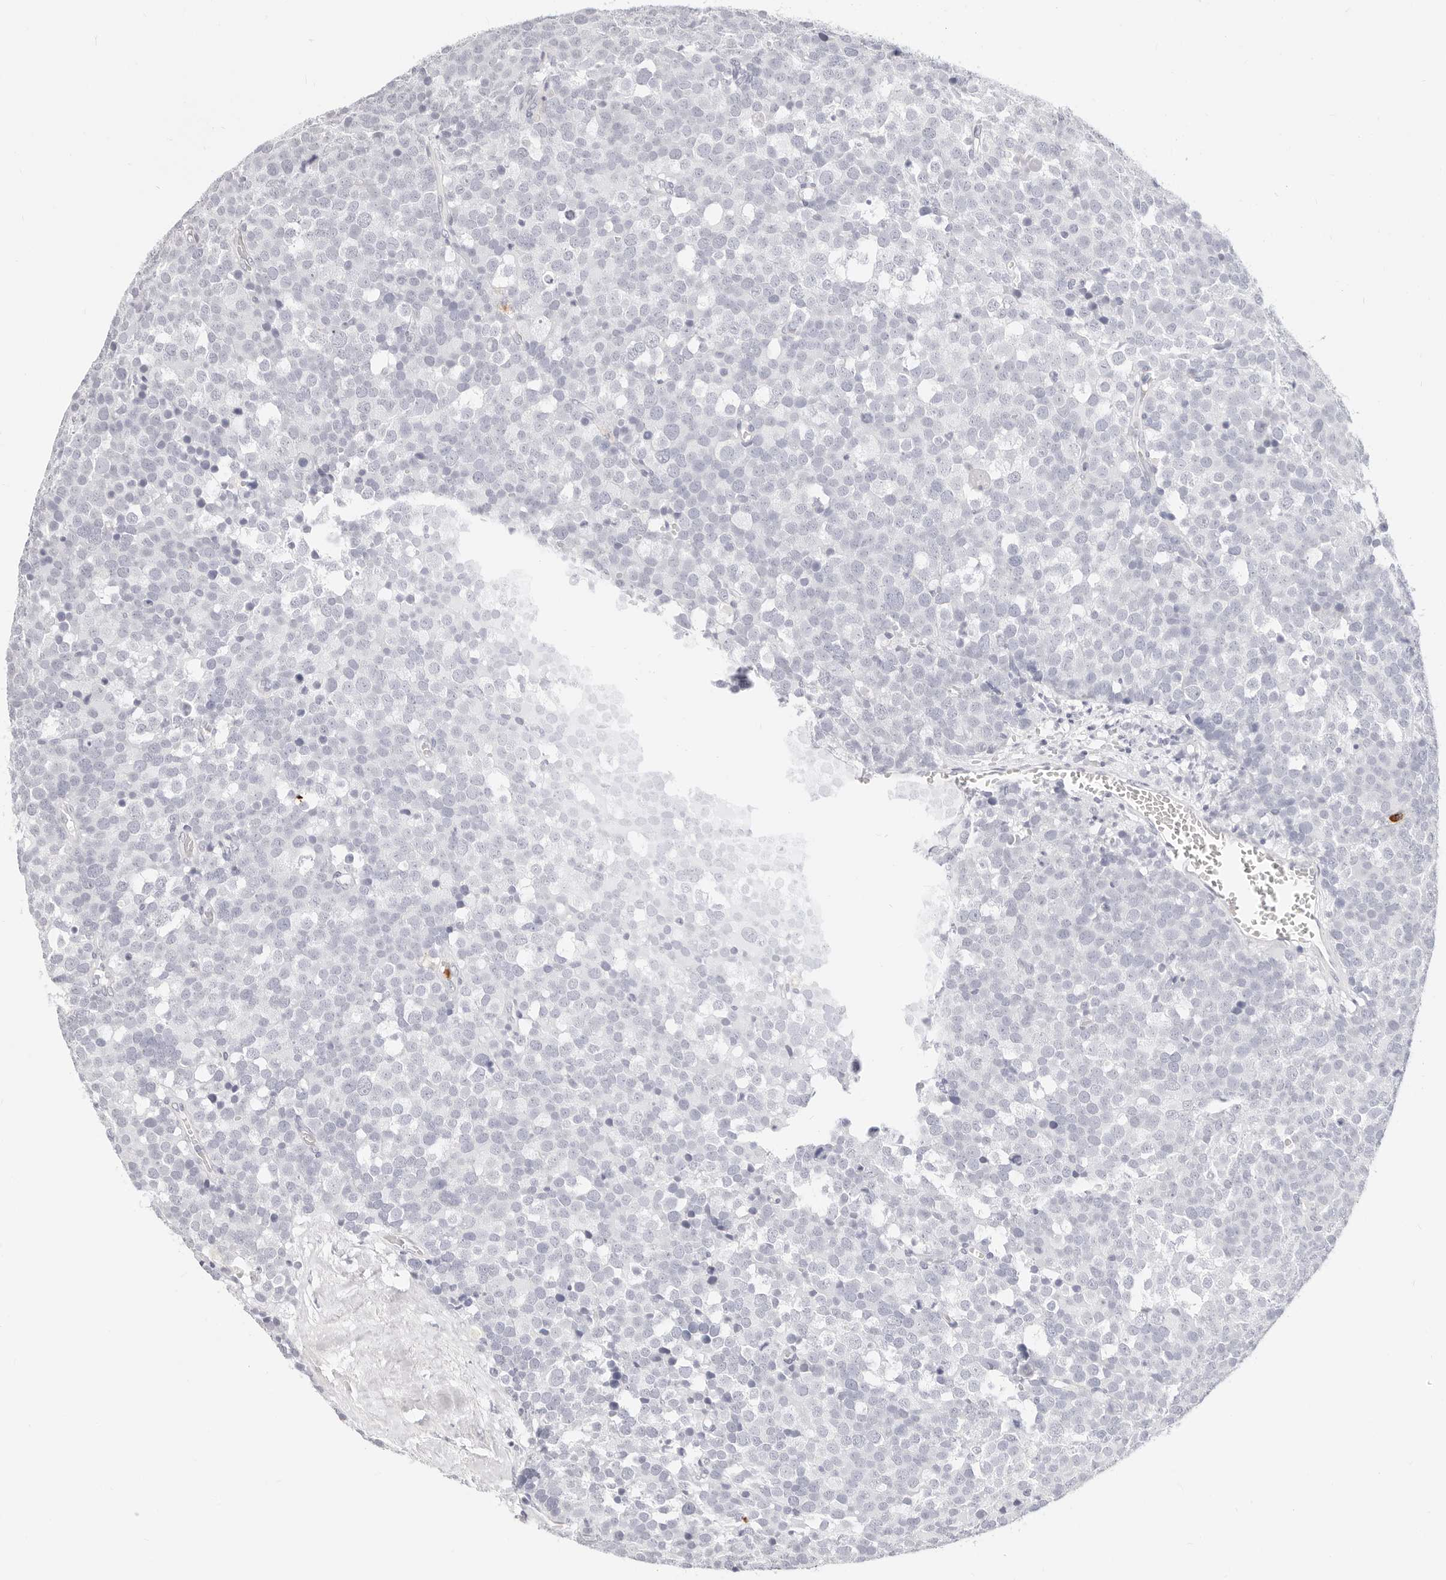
{"staining": {"intensity": "negative", "quantity": "none", "location": "none"}, "tissue": "testis cancer", "cell_type": "Tumor cells", "image_type": "cancer", "snomed": [{"axis": "morphology", "description": "Seminoma, NOS"}, {"axis": "topography", "description": "Testis"}], "caption": "IHC of testis cancer reveals no staining in tumor cells.", "gene": "CAMP", "patient": {"sex": "male", "age": 71}}